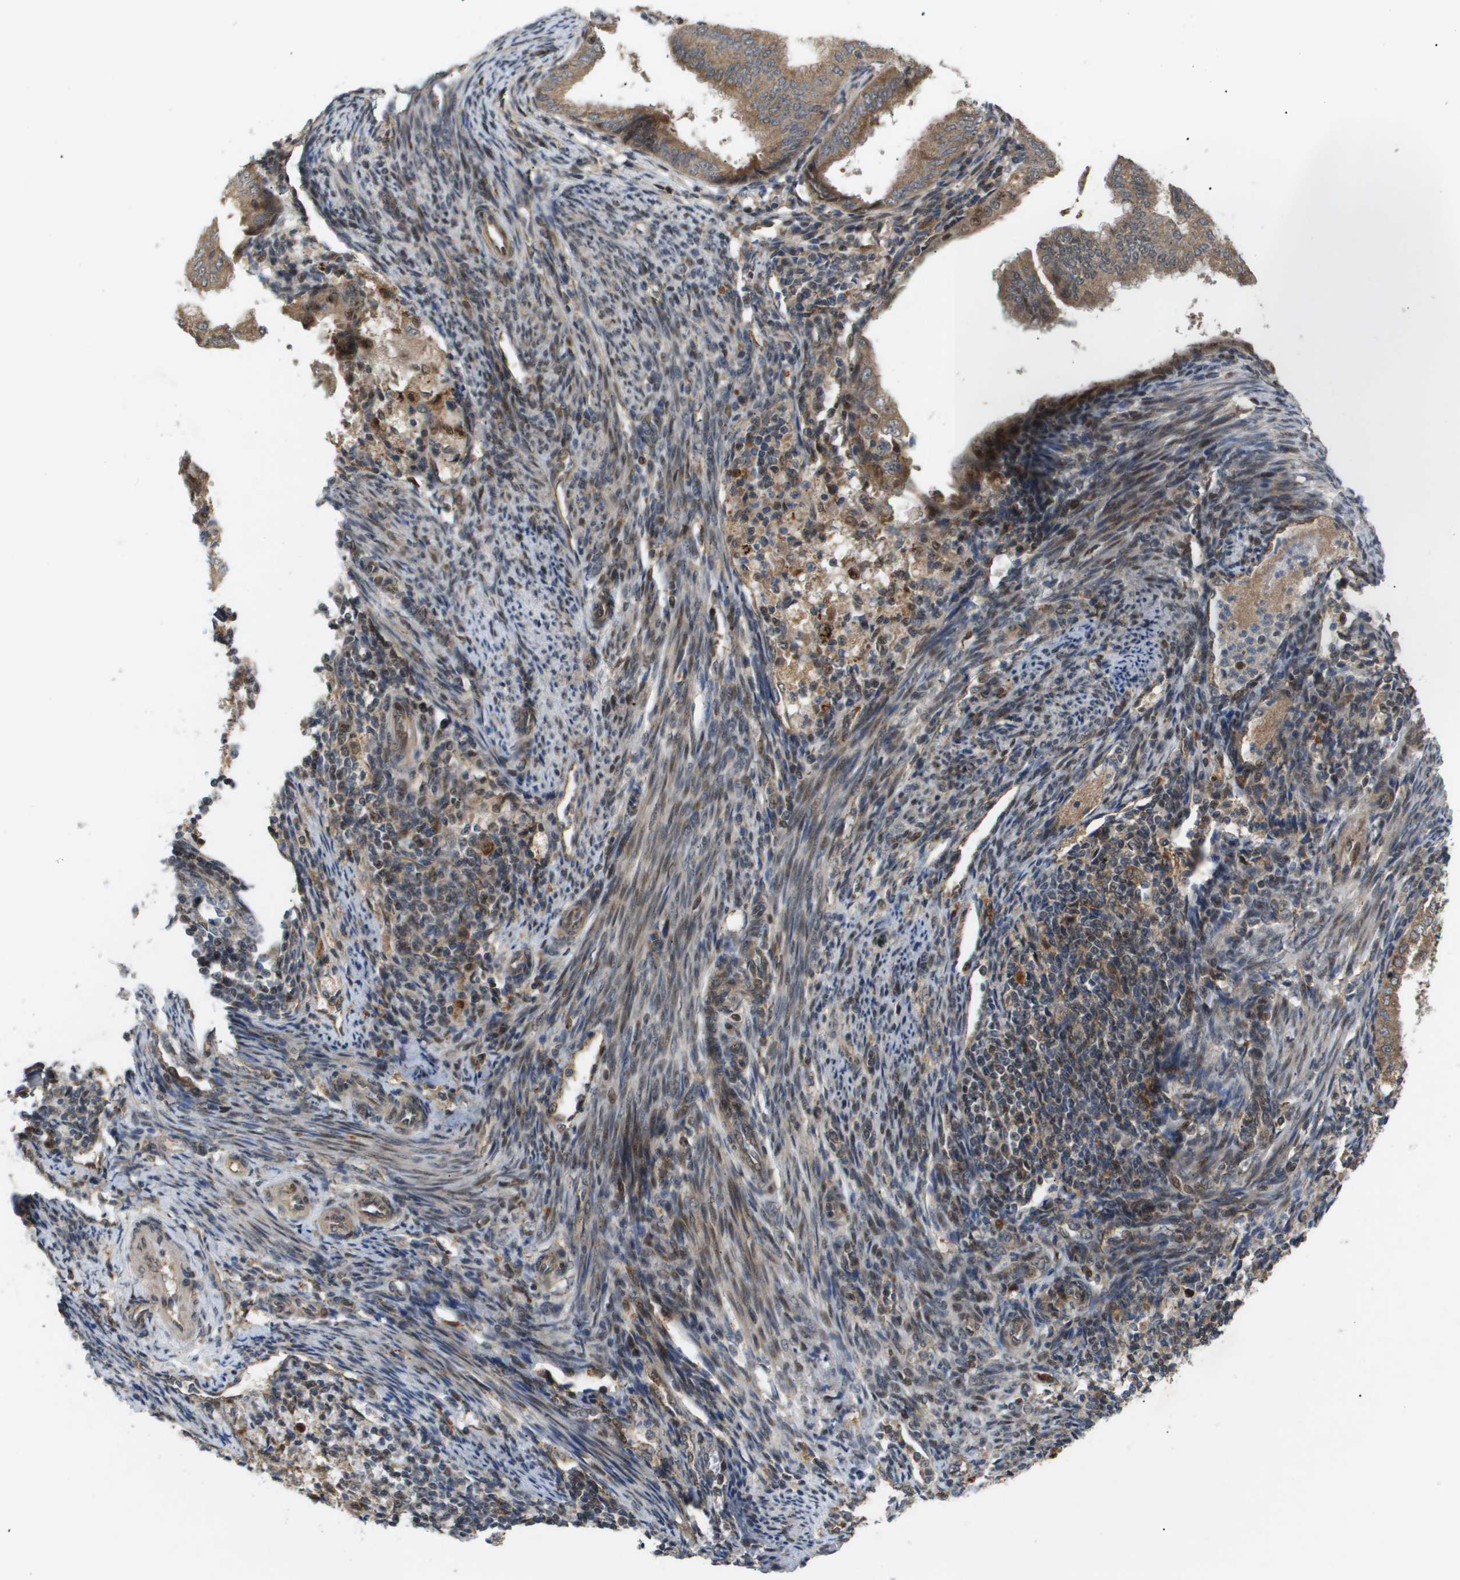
{"staining": {"intensity": "moderate", "quantity": ">75%", "location": "cytoplasmic/membranous"}, "tissue": "endometrial cancer", "cell_type": "Tumor cells", "image_type": "cancer", "snomed": [{"axis": "morphology", "description": "Adenocarcinoma, NOS"}, {"axis": "topography", "description": "Endometrium"}], "caption": "This histopathology image exhibits endometrial adenocarcinoma stained with IHC to label a protein in brown. The cytoplasmic/membranous of tumor cells show moderate positivity for the protein. Nuclei are counter-stained blue.", "gene": "PDGFB", "patient": {"sex": "female", "age": 58}}